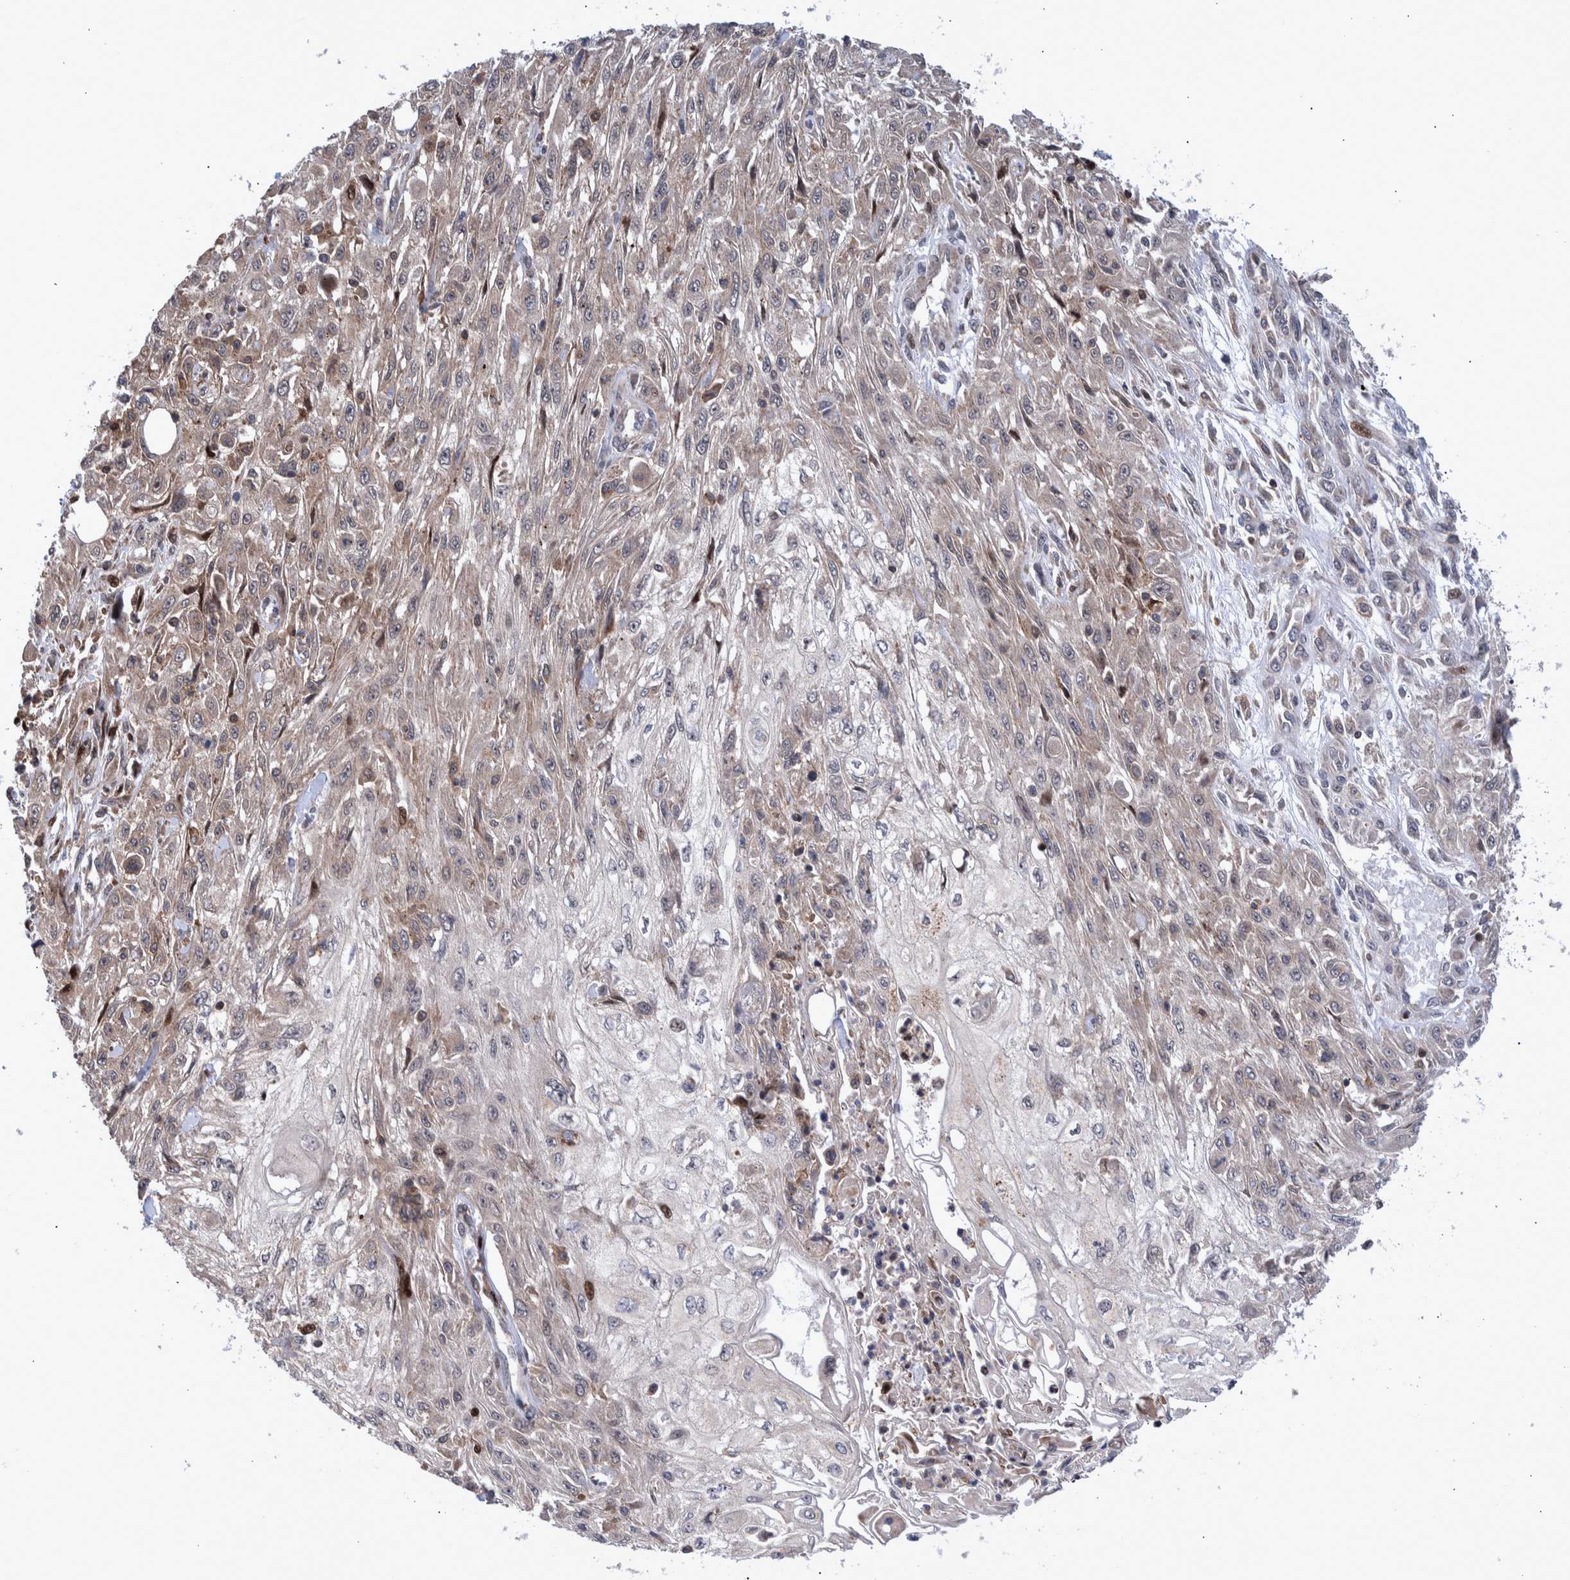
{"staining": {"intensity": "weak", "quantity": "25%-75%", "location": "cytoplasmic/membranous"}, "tissue": "skin cancer", "cell_type": "Tumor cells", "image_type": "cancer", "snomed": [{"axis": "morphology", "description": "Squamous cell carcinoma, NOS"}, {"axis": "morphology", "description": "Squamous cell carcinoma, metastatic, NOS"}, {"axis": "topography", "description": "Skin"}, {"axis": "topography", "description": "Lymph node"}], "caption": "Brown immunohistochemical staining in human skin cancer displays weak cytoplasmic/membranous expression in about 25%-75% of tumor cells.", "gene": "SHISA6", "patient": {"sex": "male", "age": 75}}